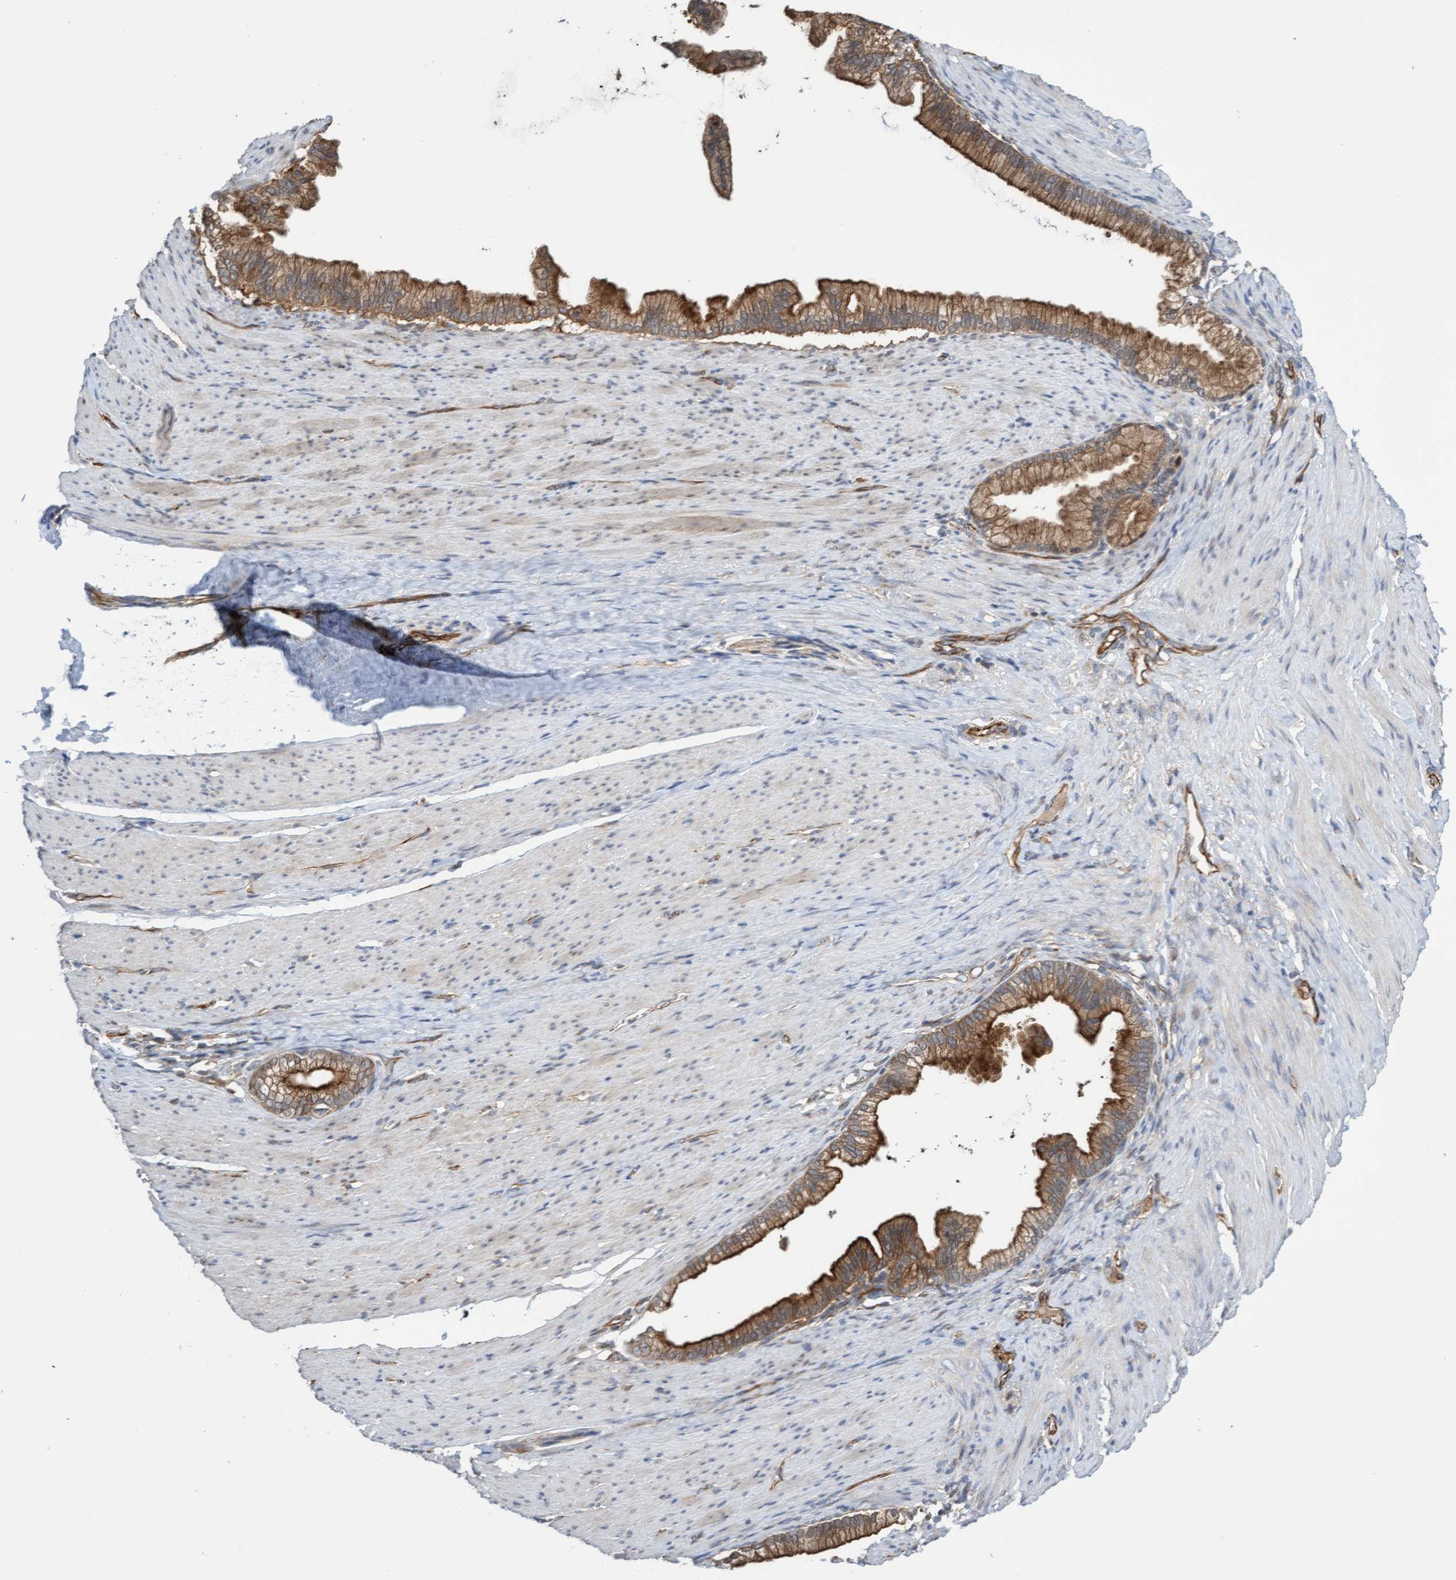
{"staining": {"intensity": "moderate", "quantity": ">75%", "location": "cytoplasmic/membranous"}, "tissue": "pancreatic cancer", "cell_type": "Tumor cells", "image_type": "cancer", "snomed": [{"axis": "morphology", "description": "Adenocarcinoma, NOS"}, {"axis": "topography", "description": "Pancreas"}], "caption": "Human pancreatic cancer stained with a brown dye demonstrates moderate cytoplasmic/membranous positive positivity in about >75% of tumor cells.", "gene": "ITFG1", "patient": {"sex": "male", "age": 69}}